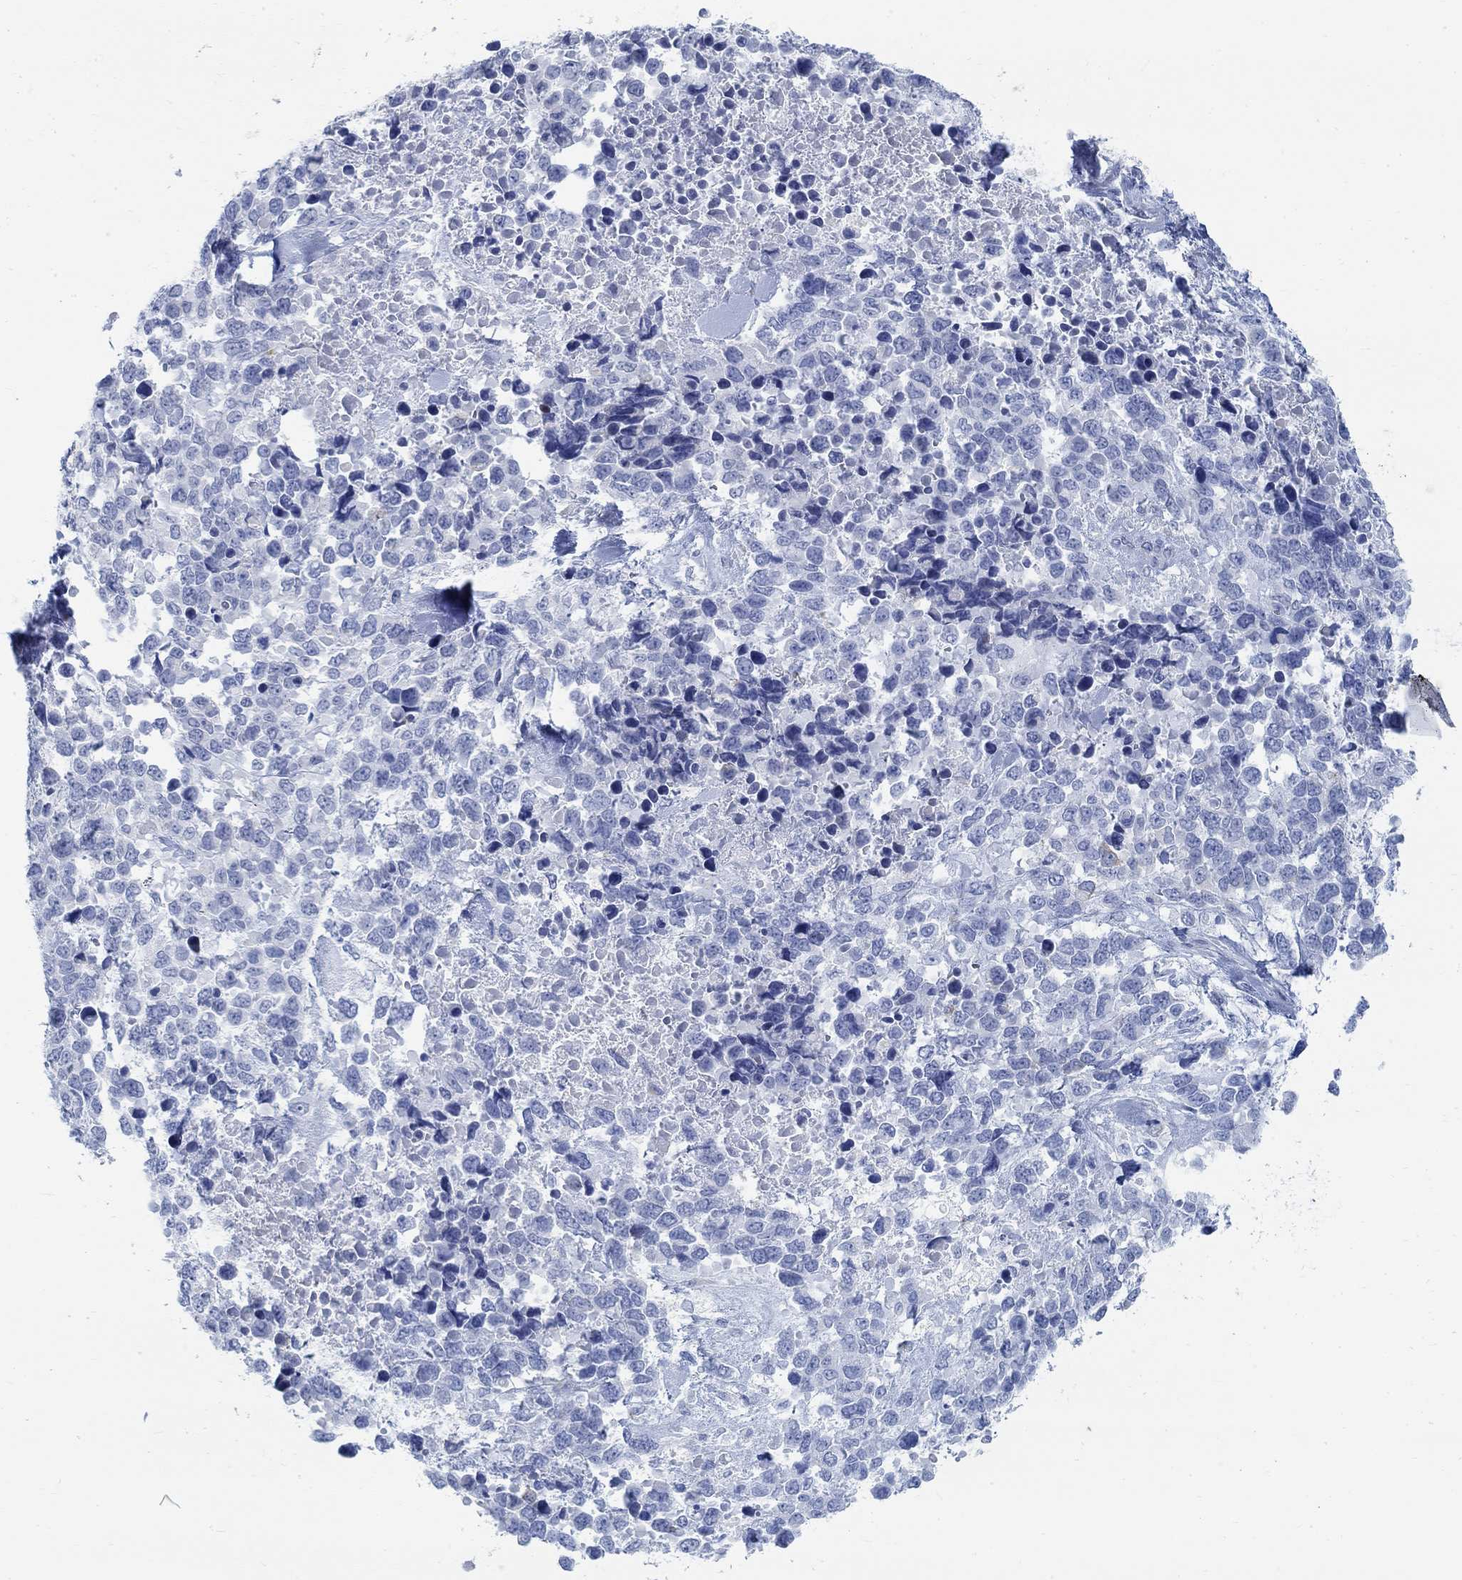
{"staining": {"intensity": "negative", "quantity": "none", "location": "none"}, "tissue": "melanoma", "cell_type": "Tumor cells", "image_type": "cancer", "snomed": [{"axis": "morphology", "description": "Malignant melanoma, Metastatic site"}, {"axis": "topography", "description": "Skin"}], "caption": "IHC photomicrograph of neoplastic tissue: human melanoma stained with DAB exhibits no significant protein positivity in tumor cells. (DAB (3,3'-diaminobenzidine) immunohistochemistry, high magnification).", "gene": "RBM20", "patient": {"sex": "male", "age": 84}}